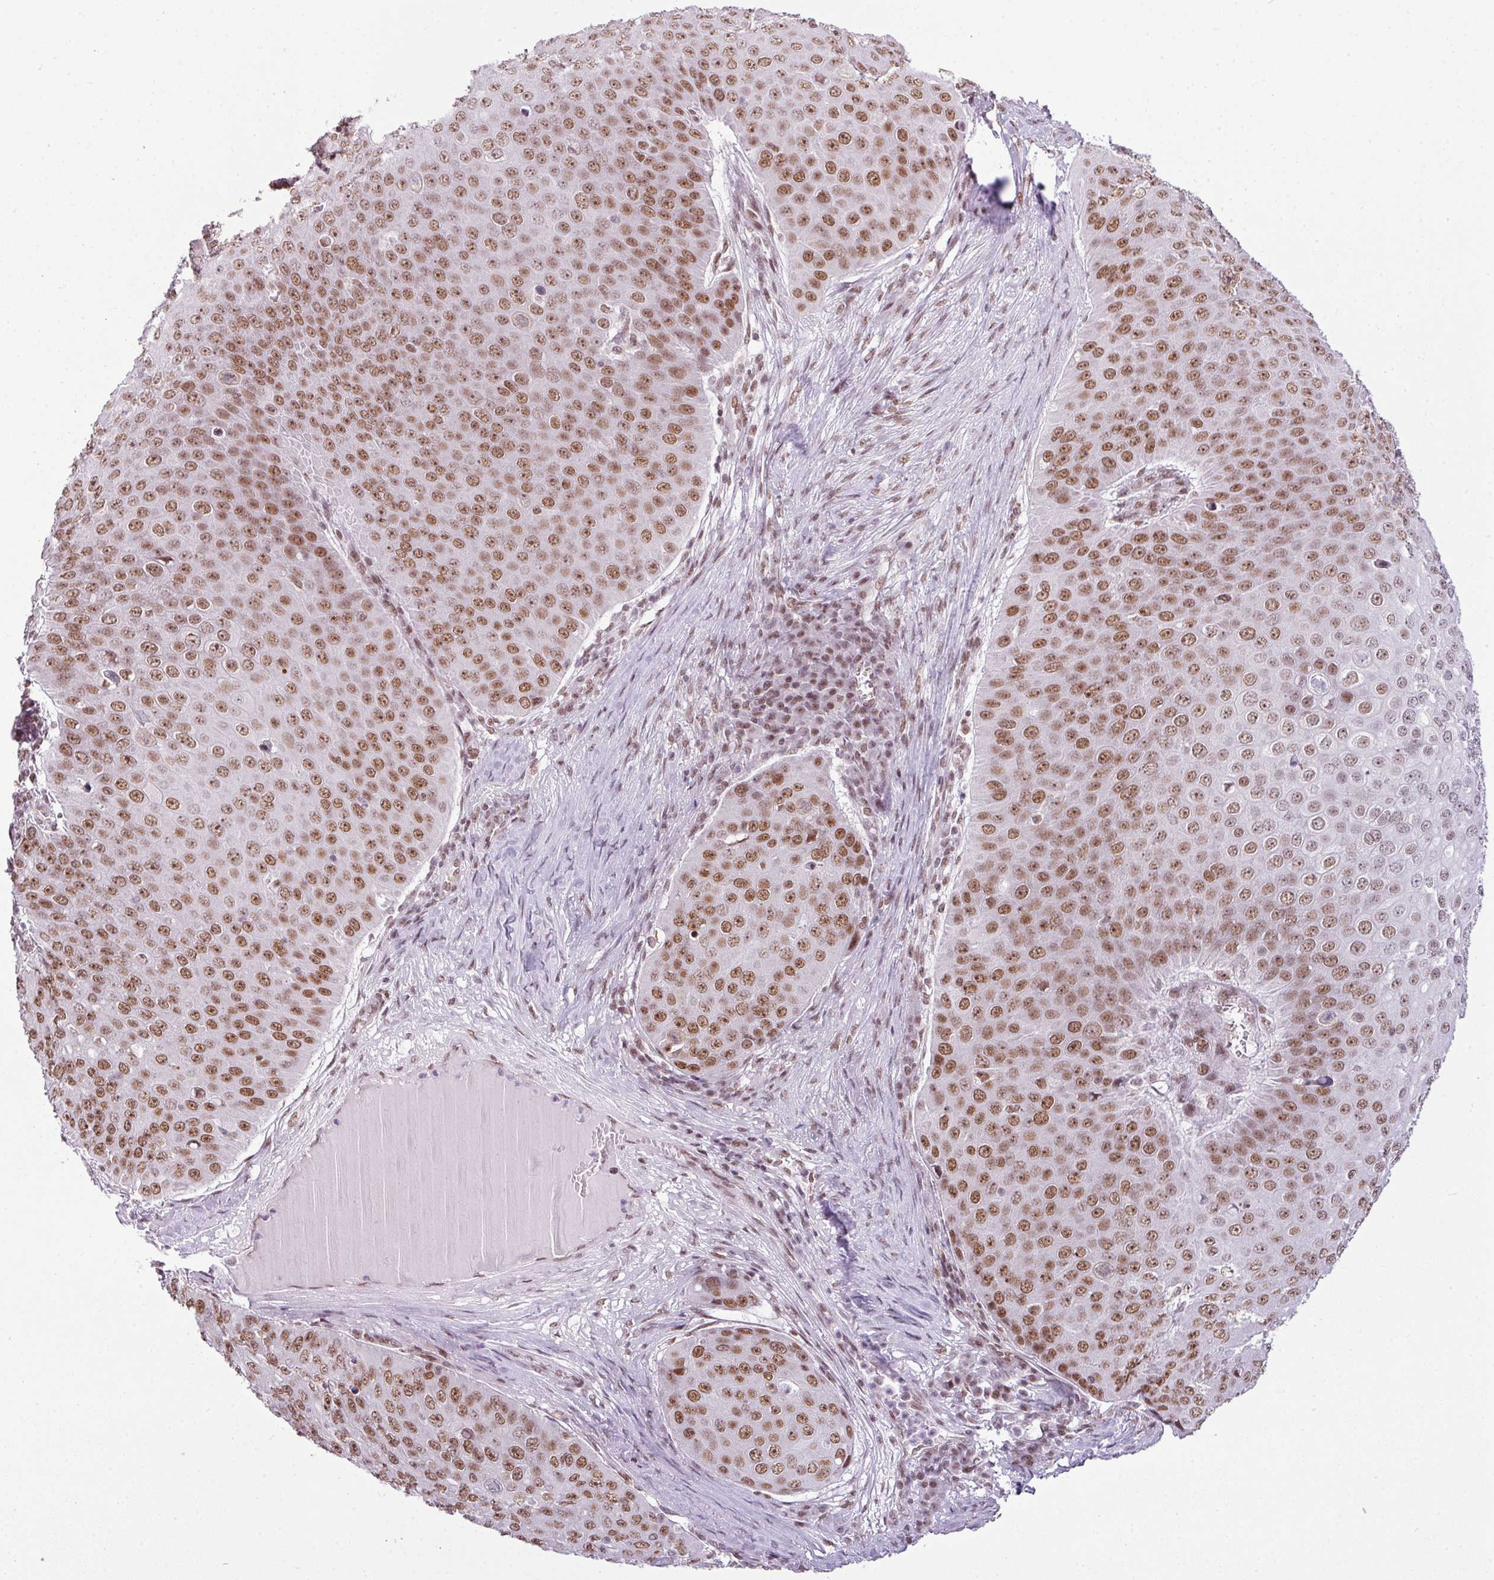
{"staining": {"intensity": "moderate", "quantity": ">75%", "location": "nuclear"}, "tissue": "skin cancer", "cell_type": "Tumor cells", "image_type": "cancer", "snomed": [{"axis": "morphology", "description": "Squamous cell carcinoma, NOS"}, {"axis": "topography", "description": "Skin"}], "caption": "Protein expression by IHC reveals moderate nuclear expression in about >75% of tumor cells in skin squamous cell carcinoma.", "gene": "ARL6IP4", "patient": {"sex": "male", "age": 71}}